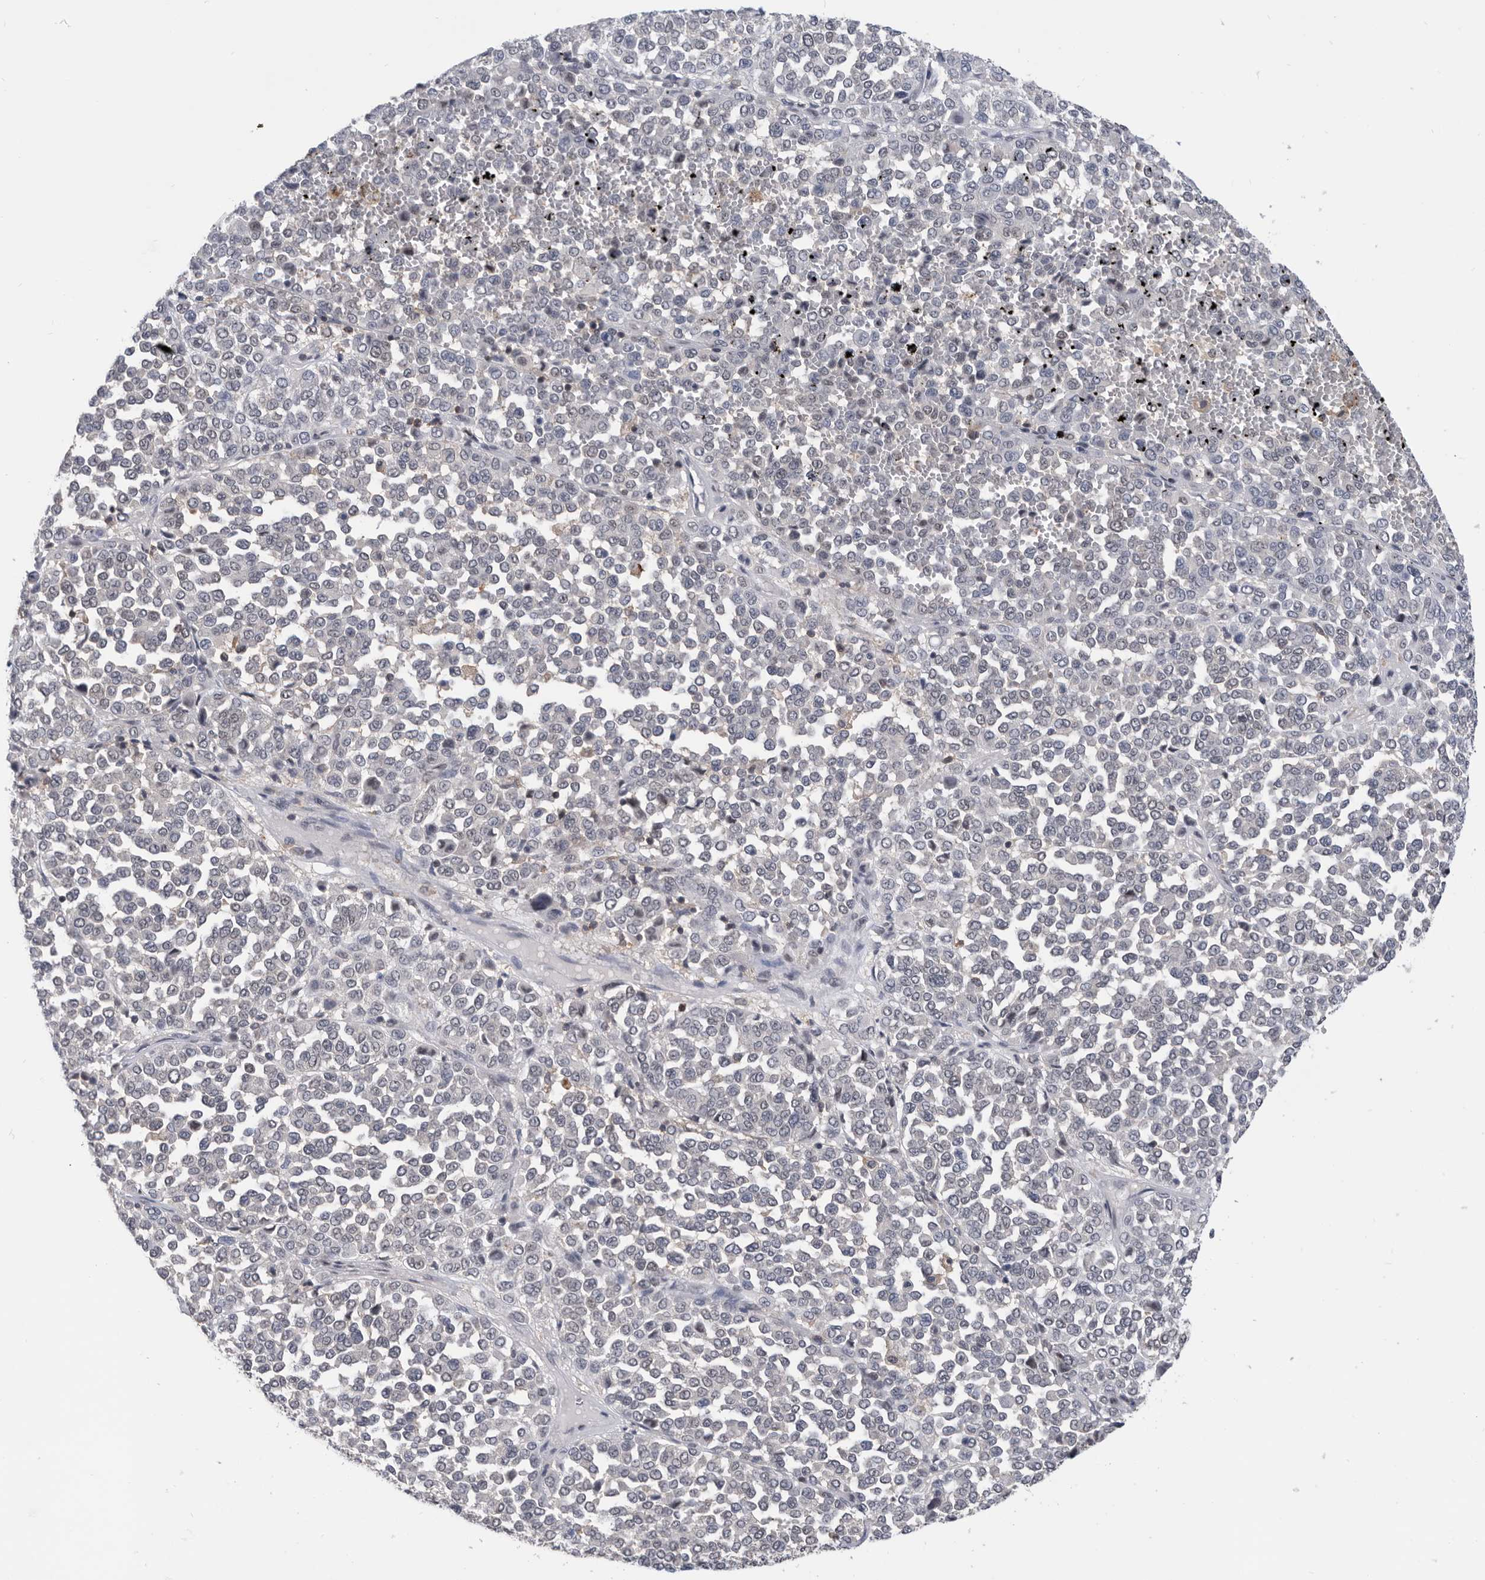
{"staining": {"intensity": "negative", "quantity": "none", "location": "none"}, "tissue": "melanoma", "cell_type": "Tumor cells", "image_type": "cancer", "snomed": [{"axis": "morphology", "description": "Malignant melanoma, Metastatic site"}, {"axis": "topography", "description": "Pancreas"}], "caption": "Immunohistochemistry histopathology image of malignant melanoma (metastatic site) stained for a protein (brown), which demonstrates no positivity in tumor cells.", "gene": "ZNF260", "patient": {"sex": "female", "age": 30}}